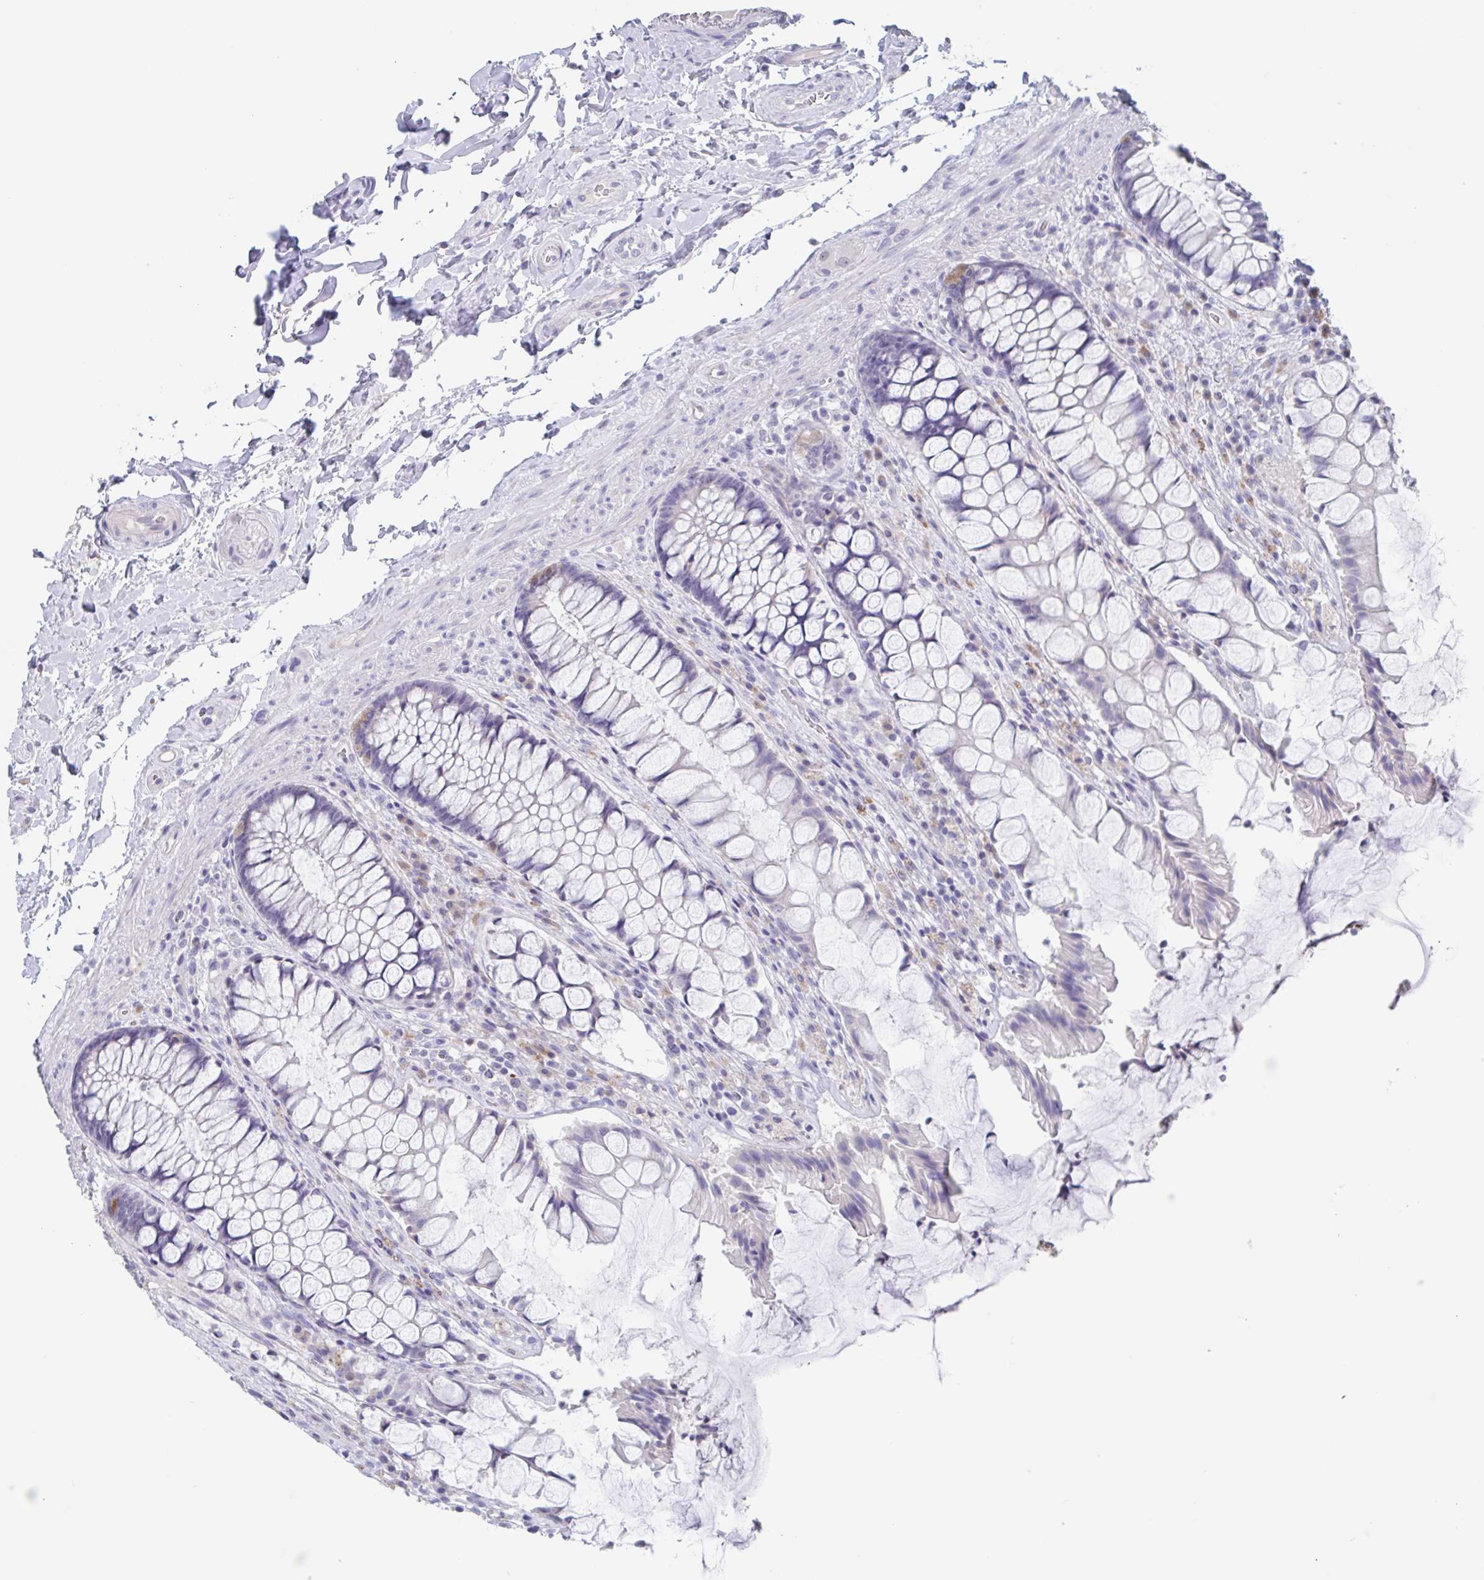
{"staining": {"intensity": "negative", "quantity": "none", "location": "none"}, "tissue": "rectum", "cell_type": "Glandular cells", "image_type": "normal", "snomed": [{"axis": "morphology", "description": "Normal tissue, NOS"}, {"axis": "topography", "description": "Rectum"}], "caption": "DAB immunohistochemical staining of unremarkable human rectum shows no significant expression in glandular cells.", "gene": "NOXRED1", "patient": {"sex": "female", "age": 58}}